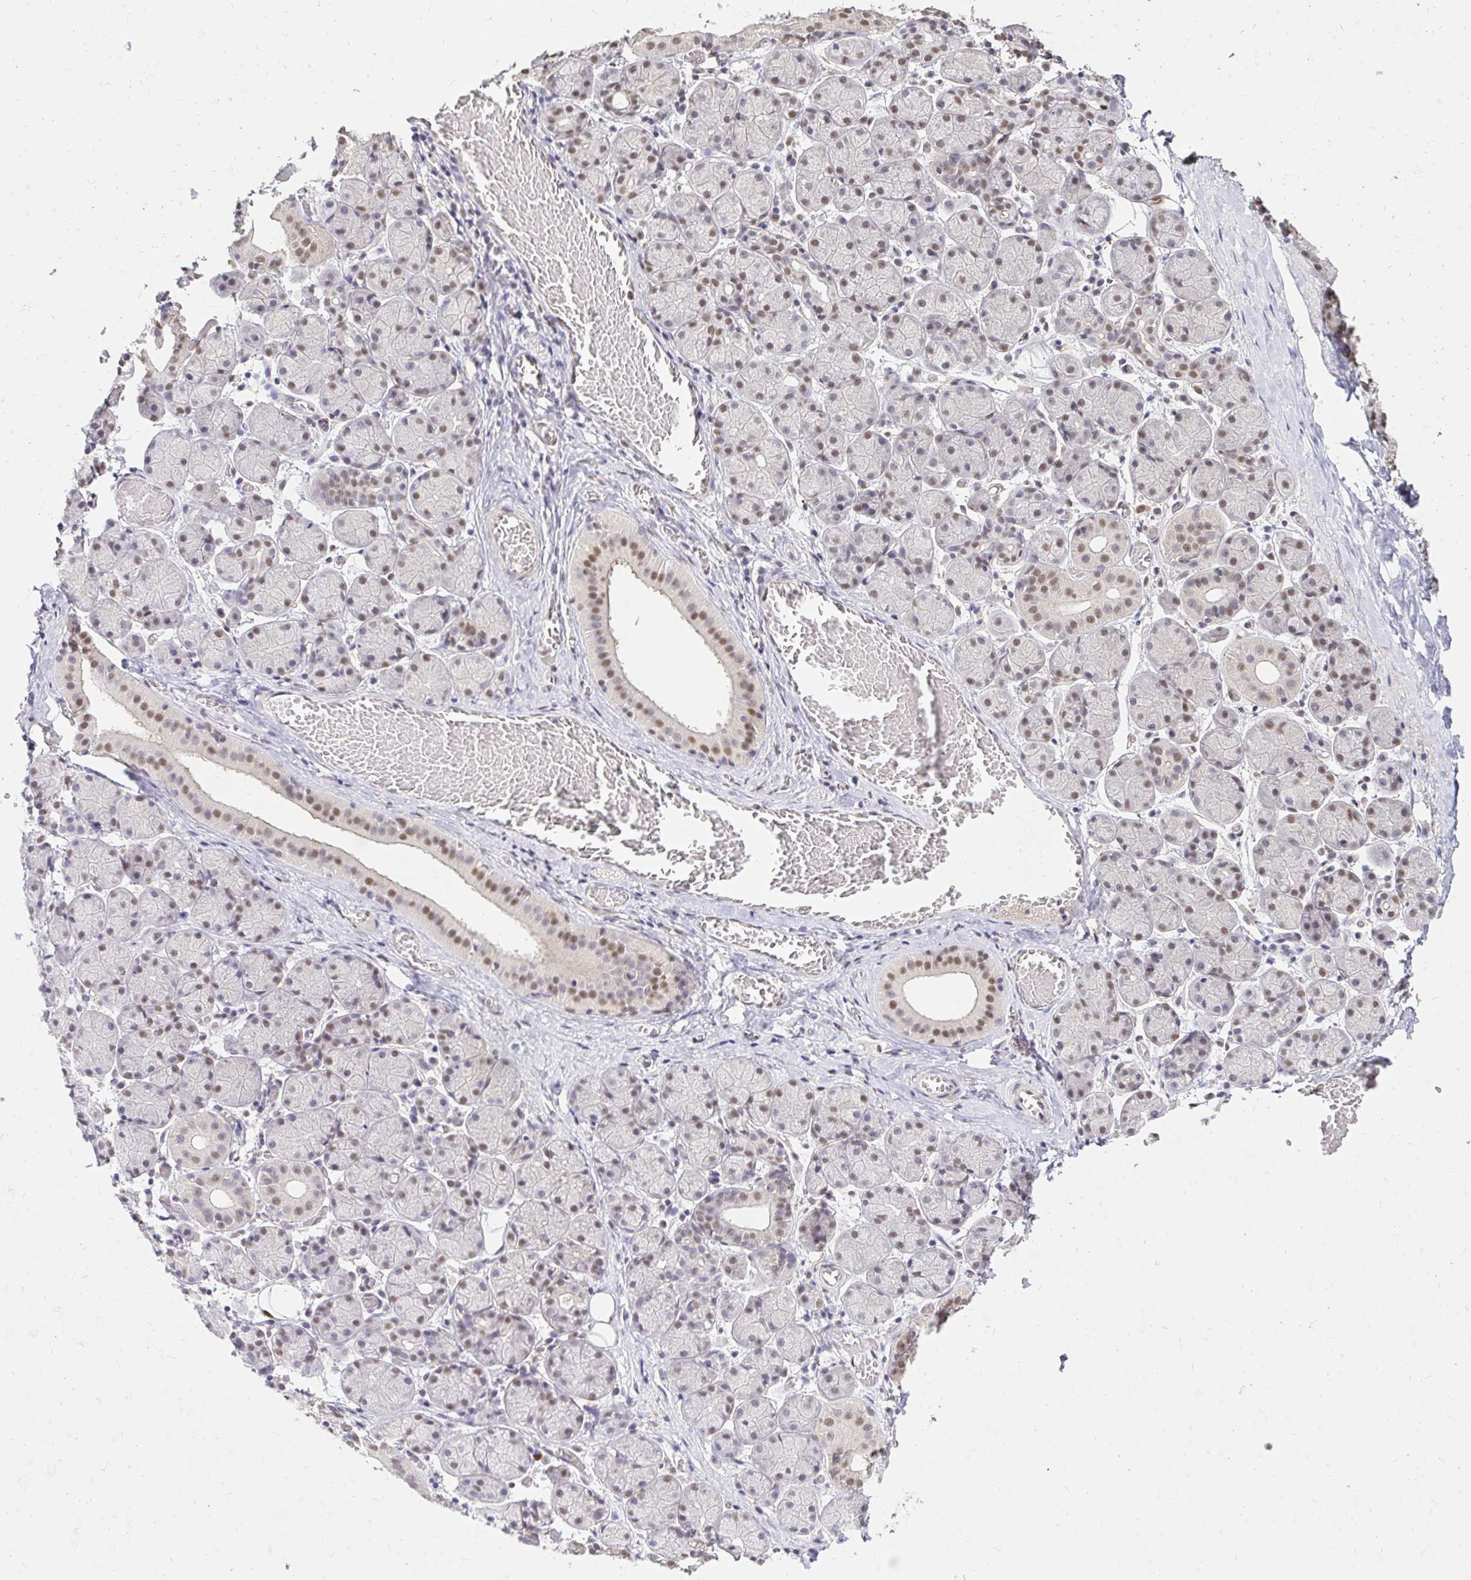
{"staining": {"intensity": "moderate", "quantity": "25%-75%", "location": "nuclear"}, "tissue": "salivary gland", "cell_type": "Glandular cells", "image_type": "normal", "snomed": [{"axis": "morphology", "description": "Normal tissue, NOS"}, {"axis": "topography", "description": "Salivary gland"}], "caption": "Immunohistochemical staining of normal salivary gland reveals 25%-75% levels of moderate nuclear protein staining in approximately 25%-75% of glandular cells.", "gene": "RIMS4", "patient": {"sex": "female", "age": 24}}